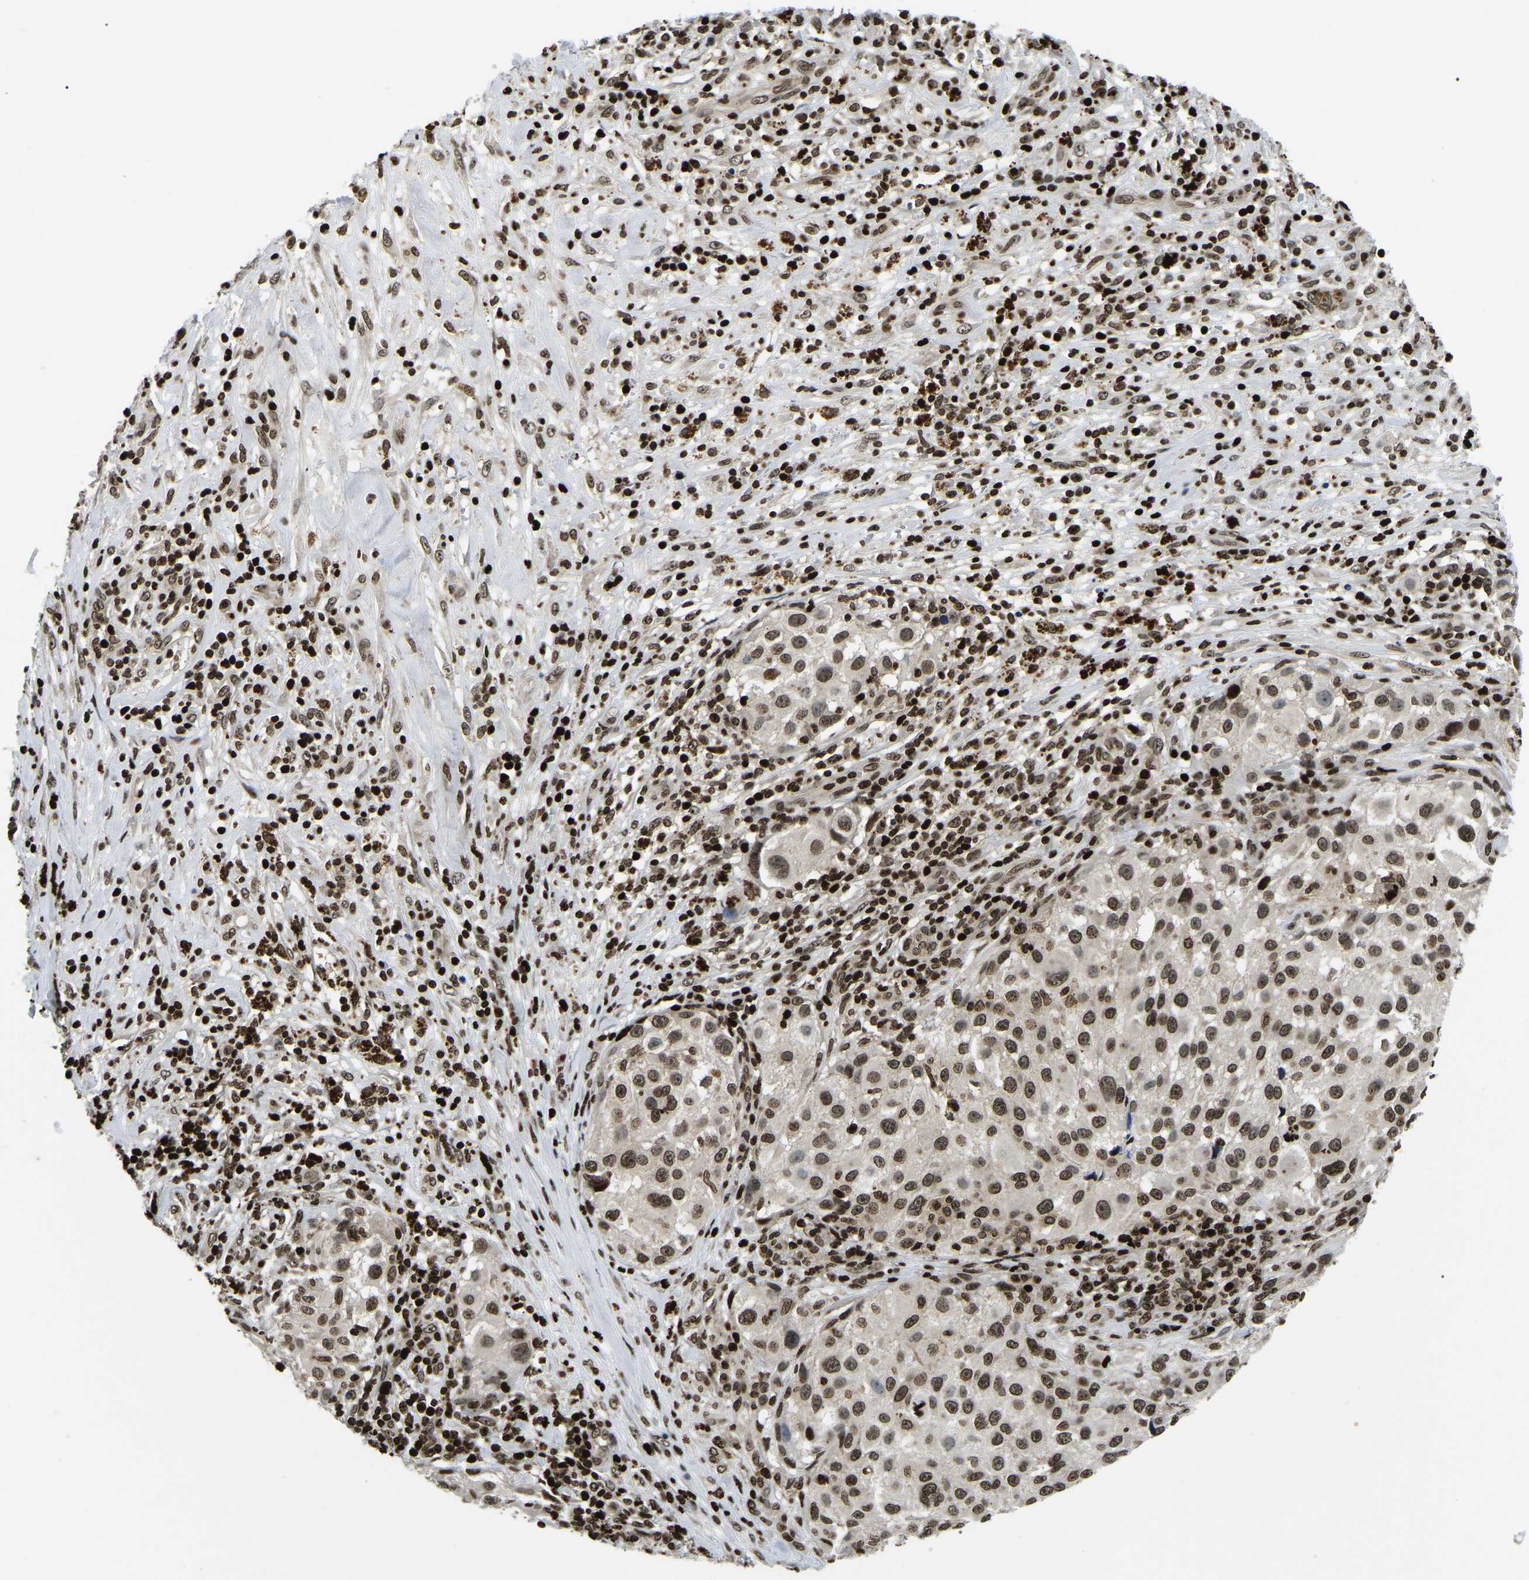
{"staining": {"intensity": "moderate", "quantity": ">75%", "location": "nuclear"}, "tissue": "melanoma", "cell_type": "Tumor cells", "image_type": "cancer", "snomed": [{"axis": "morphology", "description": "Necrosis, NOS"}, {"axis": "morphology", "description": "Malignant melanoma, NOS"}, {"axis": "topography", "description": "Skin"}], "caption": "A micrograph showing moderate nuclear staining in approximately >75% of tumor cells in melanoma, as visualized by brown immunohistochemical staining.", "gene": "LRRC61", "patient": {"sex": "female", "age": 87}}